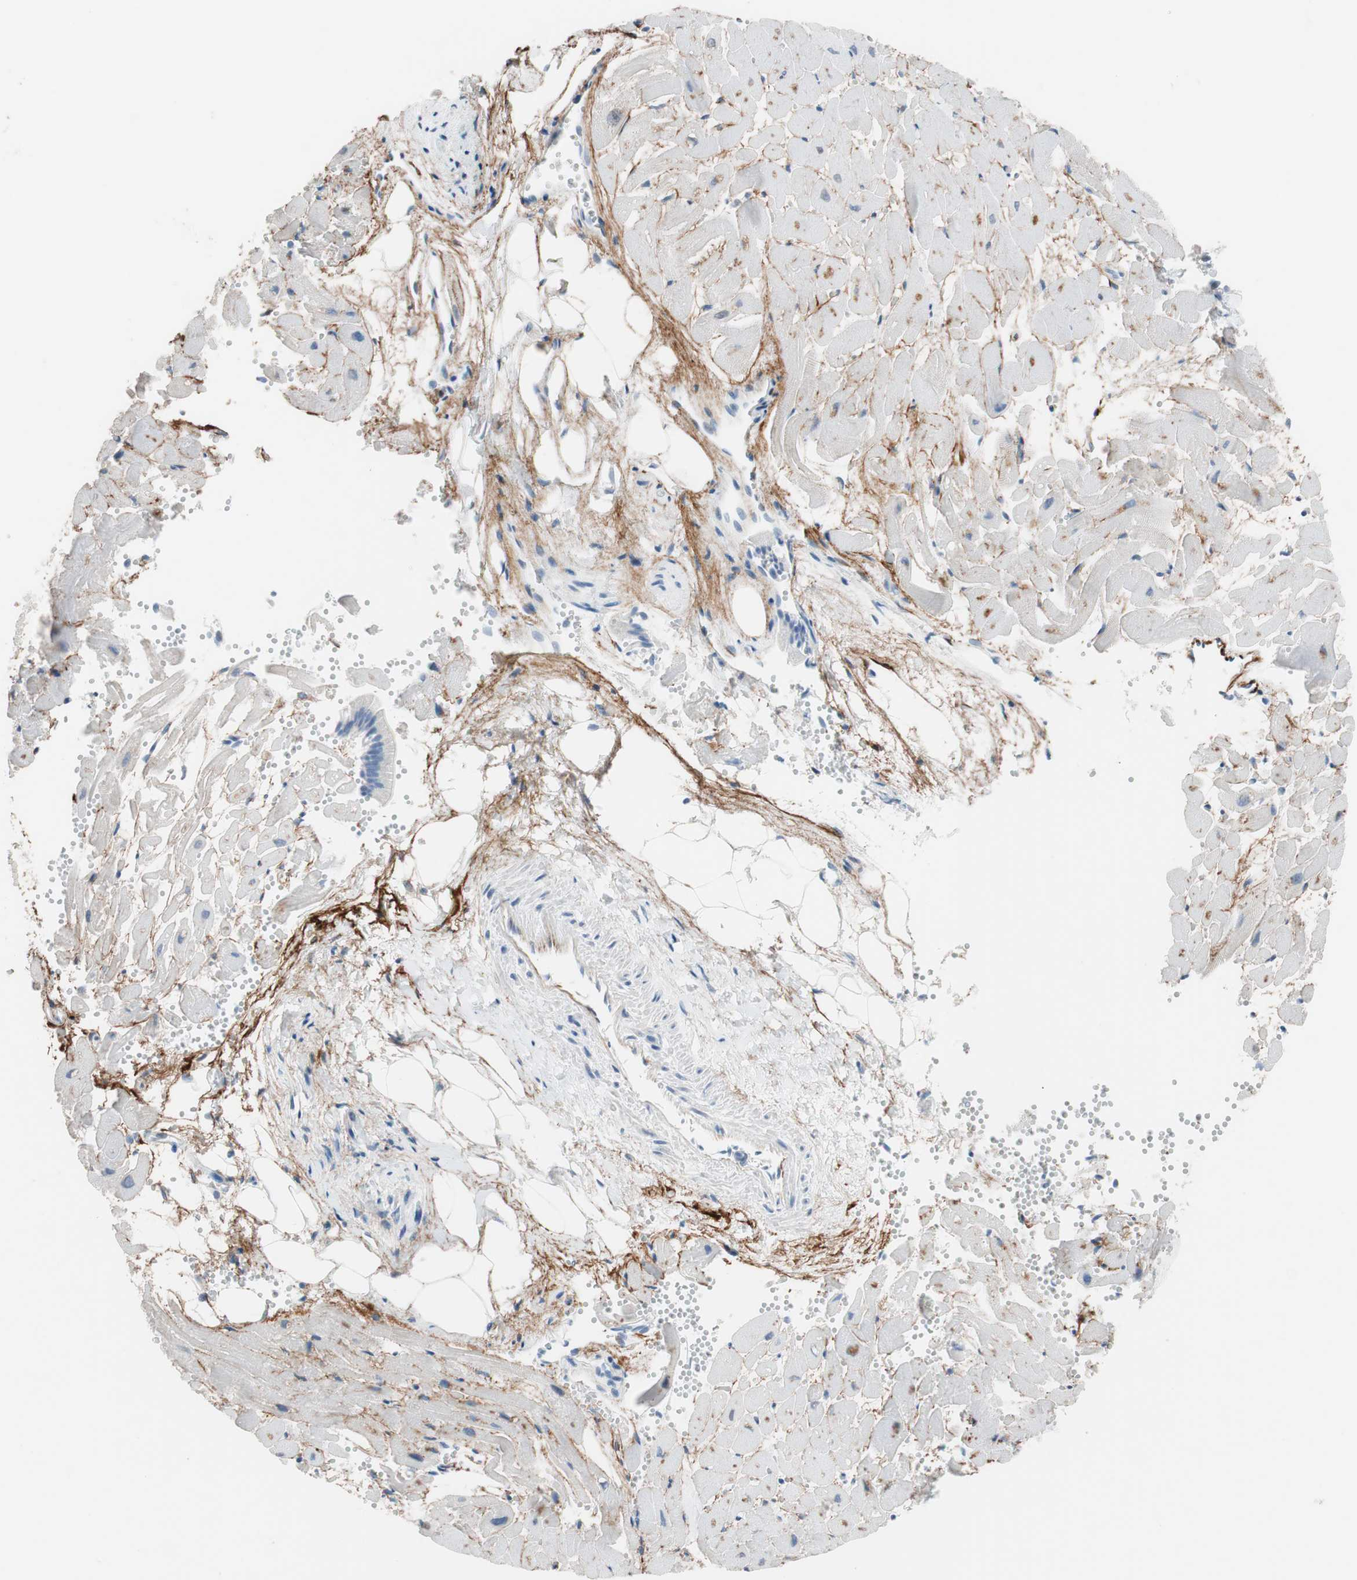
{"staining": {"intensity": "negative", "quantity": "none", "location": "none"}, "tissue": "heart muscle", "cell_type": "Cardiomyocytes", "image_type": "normal", "snomed": [{"axis": "morphology", "description": "Normal tissue, NOS"}, {"axis": "topography", "description": "Heart"}], "caption": "The micrograph shows no significant expression in cardiomyocytes of heart muscle. The staining was performed using DAB (3,3'-diaminobenzidine) to visualize the protein expression in brown, while the nuclei were stained in blue with hematoxylin (Magnification: 20x).", "gene": "FOSL1", "patient": {"sex": "female", "age": 19}}